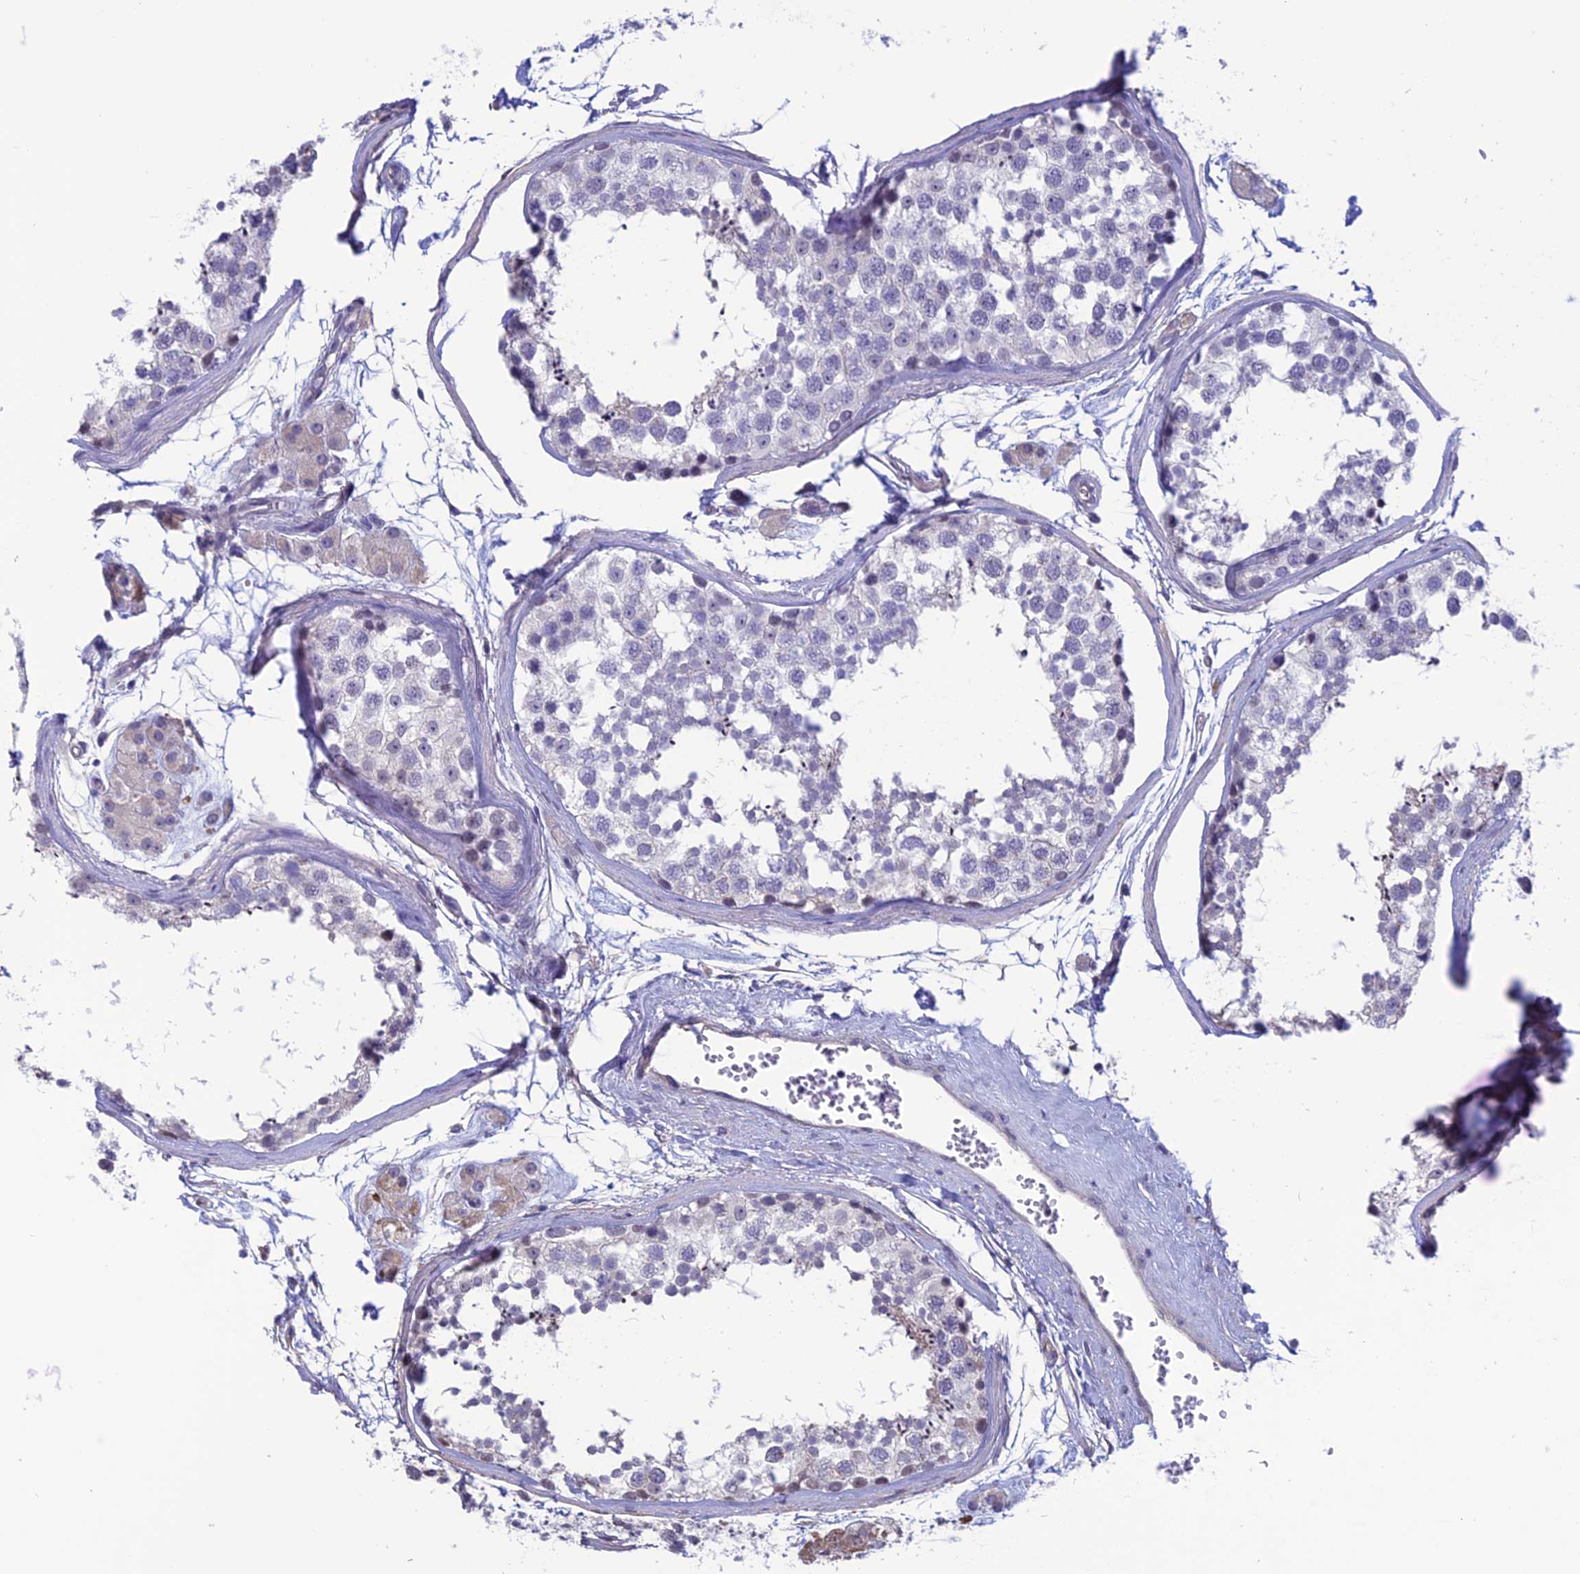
{"staining": {"intensity": "negative", "quantity": "none", "location": "none"}, "tissue": "testis", "cell_type": "Cells in seminiferous ducts", "image_type": "normal", "snomed": [{"axis": "morphology", "description": "Normal tissue, NOS"}, {"axis": "topography", "description": "Testis"}], "caption": "The image reveals no staining of cells in seminiferous ducts in normal testis.", "gene": "SLC1A6", "patient": {"sex": "male", "age": 56}}